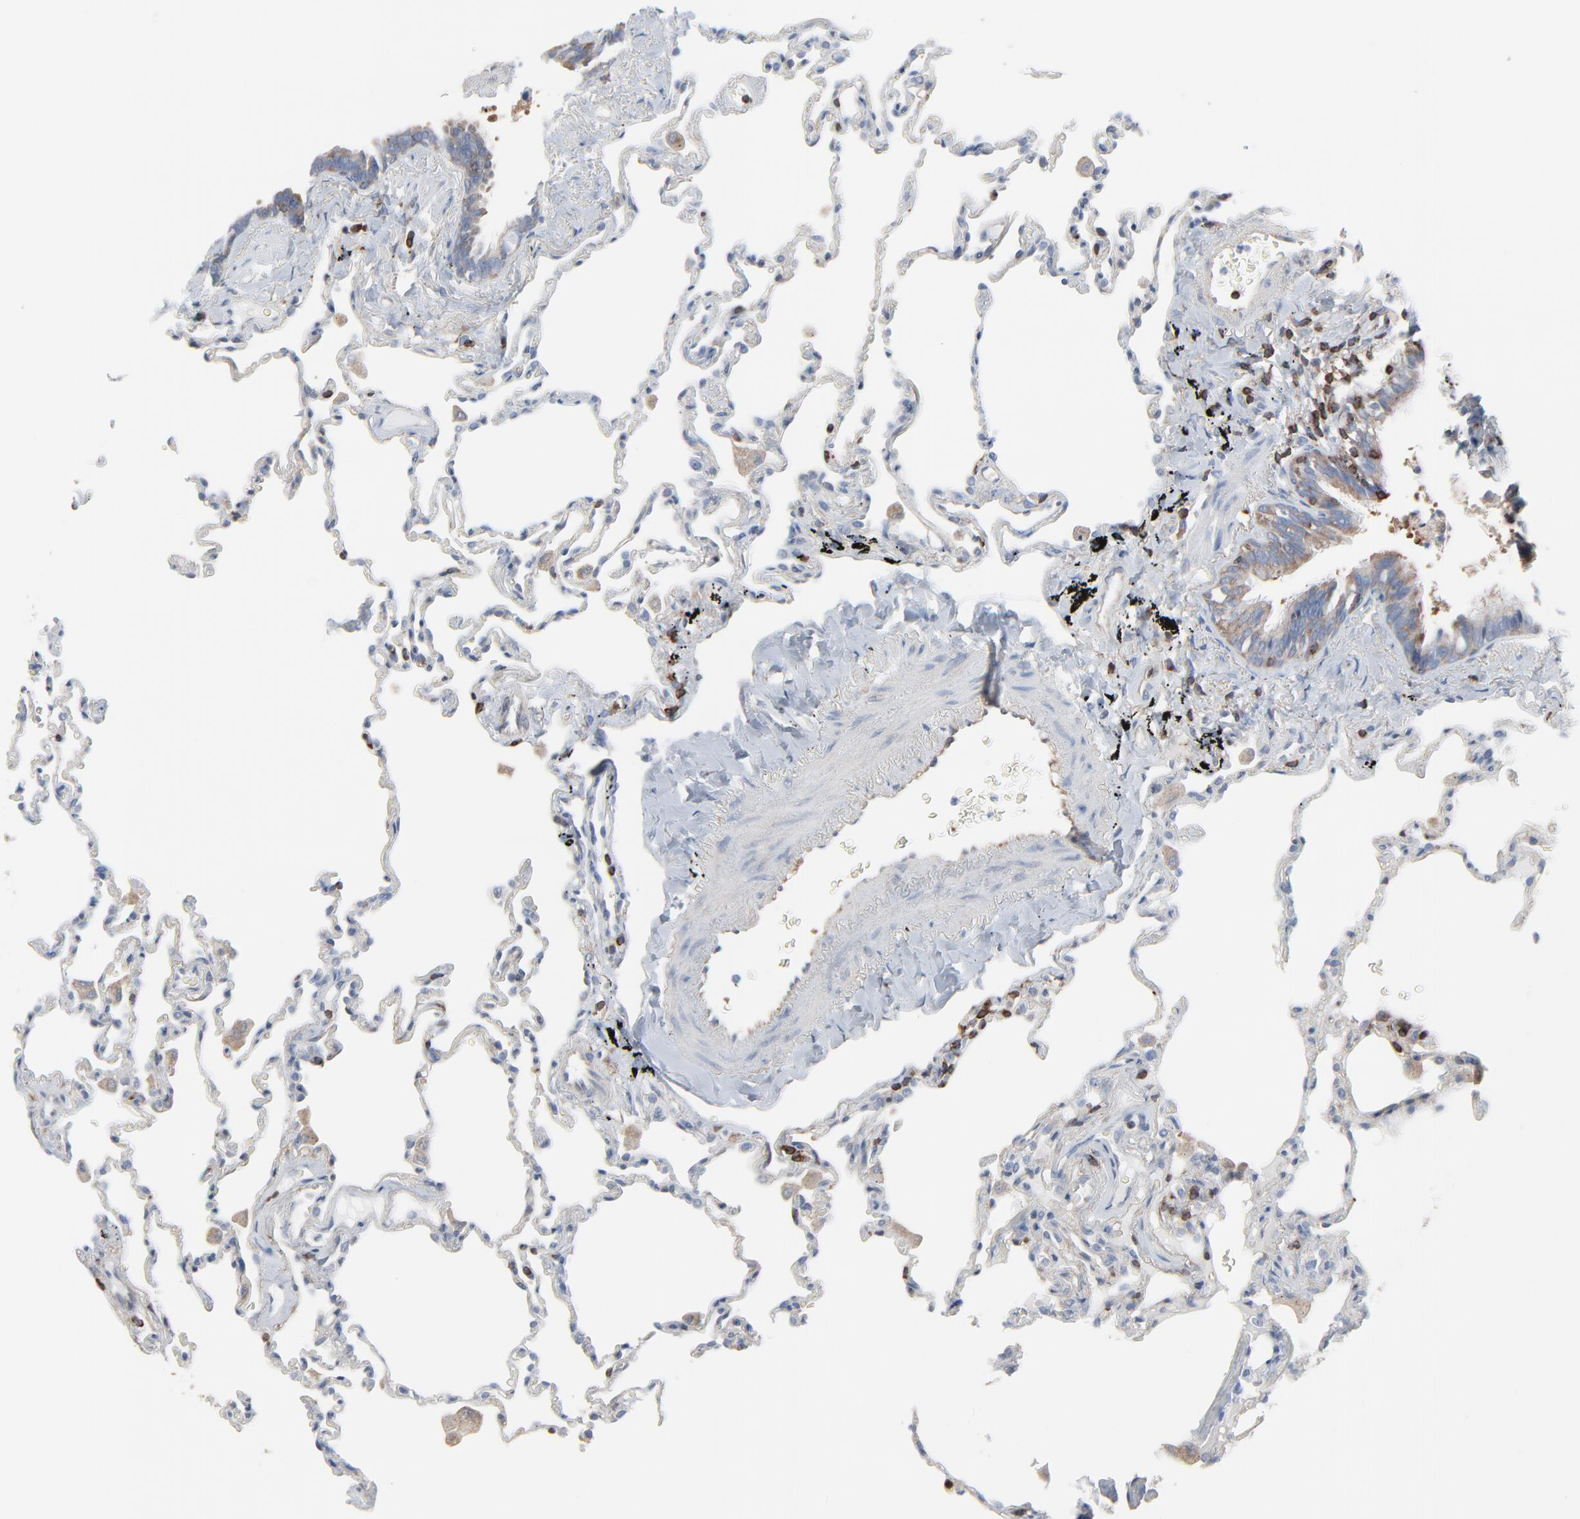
{"staining": {"intensity": "negative", "quantity": "none", "location": "none"}, "tissue": "lung", "cell_type": "Alveolar cells", "image_type": "normal", "snomed": [{"axis": "morphology", "description": "Normal tissue, NOS"}, {"axis": "topography", "description": "Lung"}], "caption": "This image is of benign lung stained with immunohistochemistry (IHC) to label a protein in brown with the nuclei are counter-stained blue. There is no positivity in alveolar cells. The staining was performed using DAB to visualize the protein expression in brown, while the nuclei were stained in blue with hematoxylin (Magnification: 20x).", "gene": "OPTN", "patient": {"sex": "male", "age": 59}}